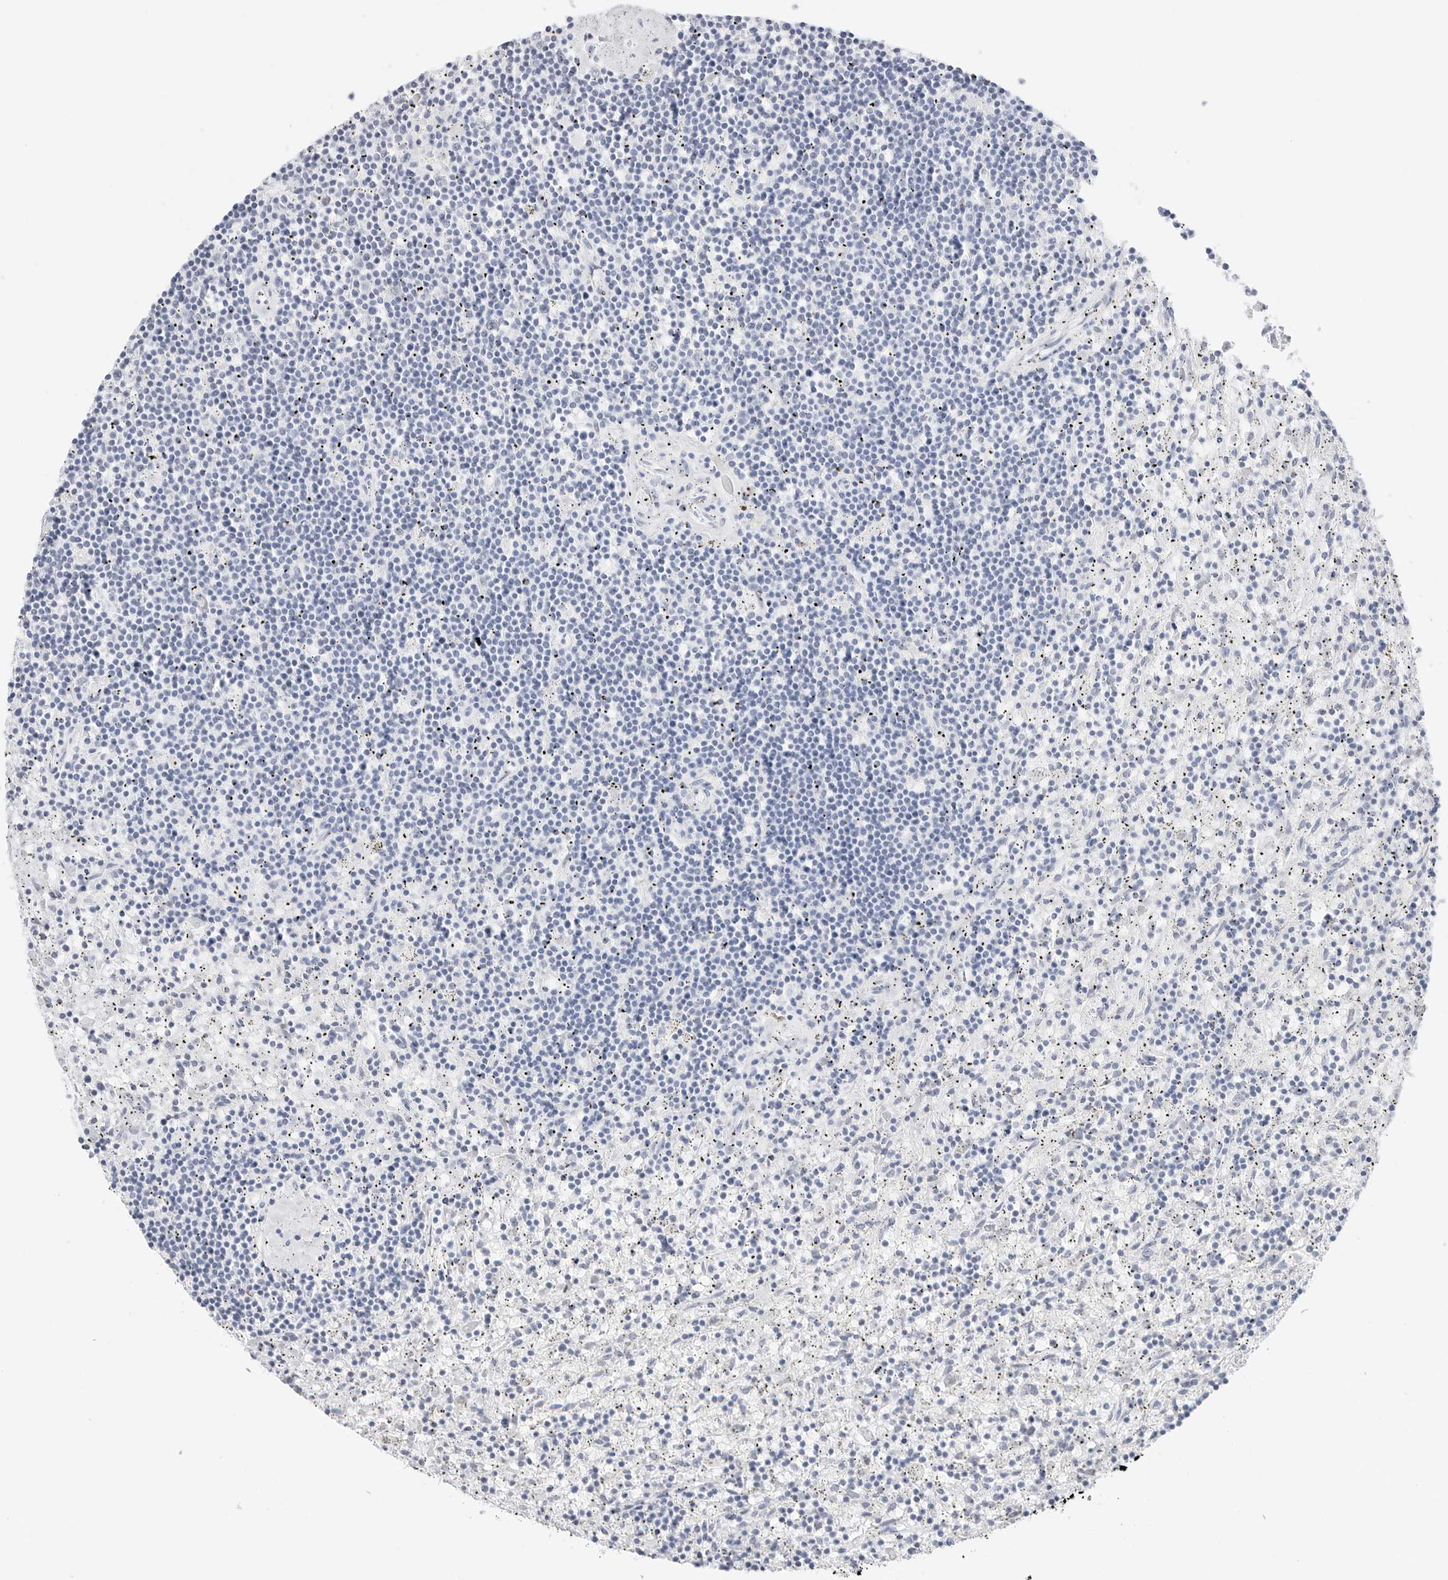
{"staining": {"intensity": "negative", "quantity": "none", "location": "none"}, "tissue": "lymphoma", "cell_type": "Tumor cells", "image_type": "cancer", "snomed": [{"axis": "morphology", "description": "Malignant lymphoma, non-Hodgkin's type, Low grade"}, {"axis": "topography", "description": "Spleen"}], "caption": "The micrograph exhibits no staining of tumor cells in lymphoma. (Brightfield microscopy of DAB (3,3'-diaminobenzidine) immunohistochemistry at high magnification).", "gene": "TFF2", "patient": {"sex": "male", "age": 76}}